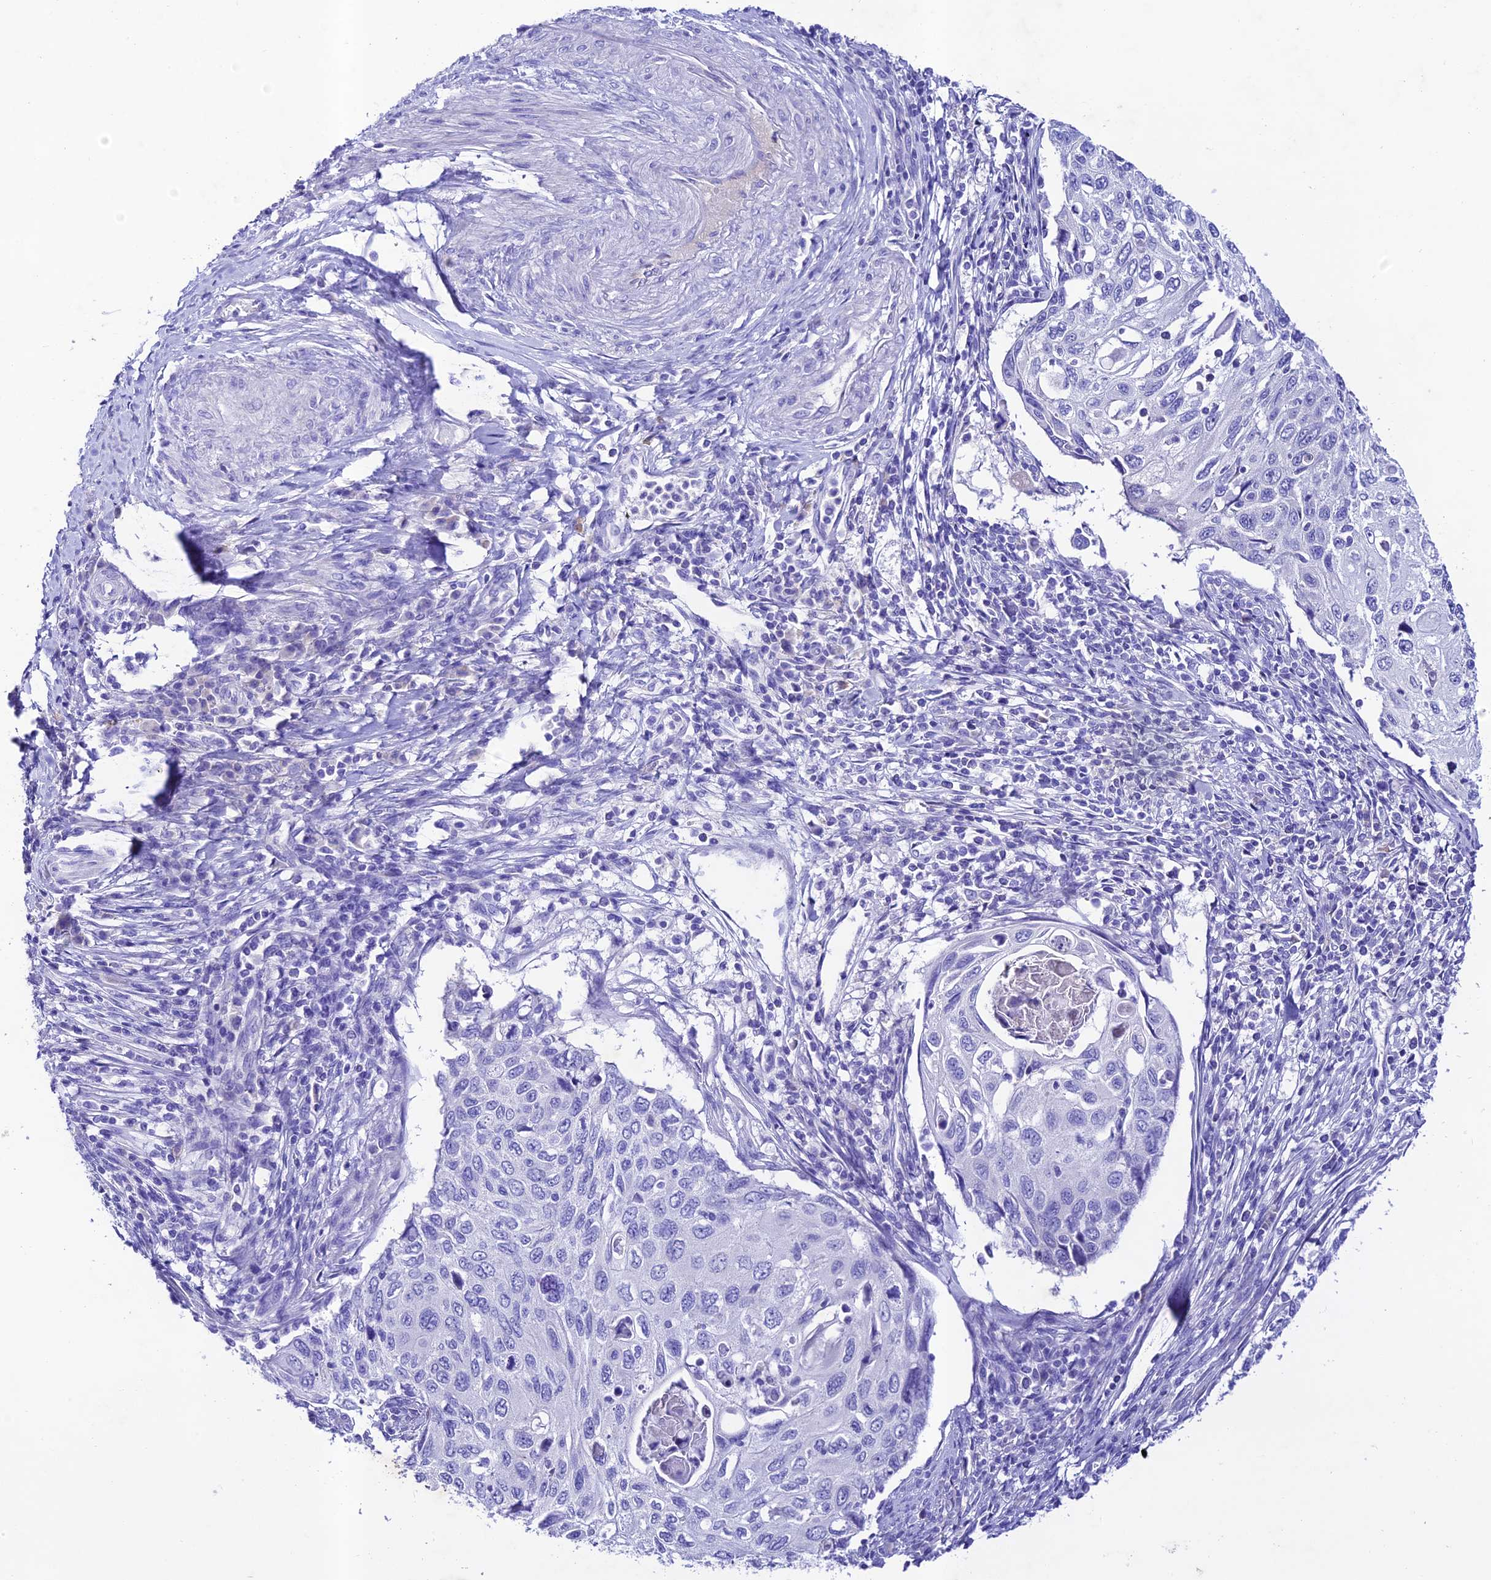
{"staining": {"intensity": "negative", "quantity": "none", "location": "none"}, "tissue": "cervical cancer", "cell_type": "Tumor cells", "image_type": "cancer", "snomed": [{"axis": "morphology", "description": "Squamous cell carcinoma, NOS"}, {"axis": "topography", "description": "Cervix"}], "caption": "The immunohistochemistry micrograph has no significant staining in tumor cells of squamous cell carcinoma (cervical) tissue.", "gene": "NLRP6", "patient": {"sex": "female", "age": 70}}